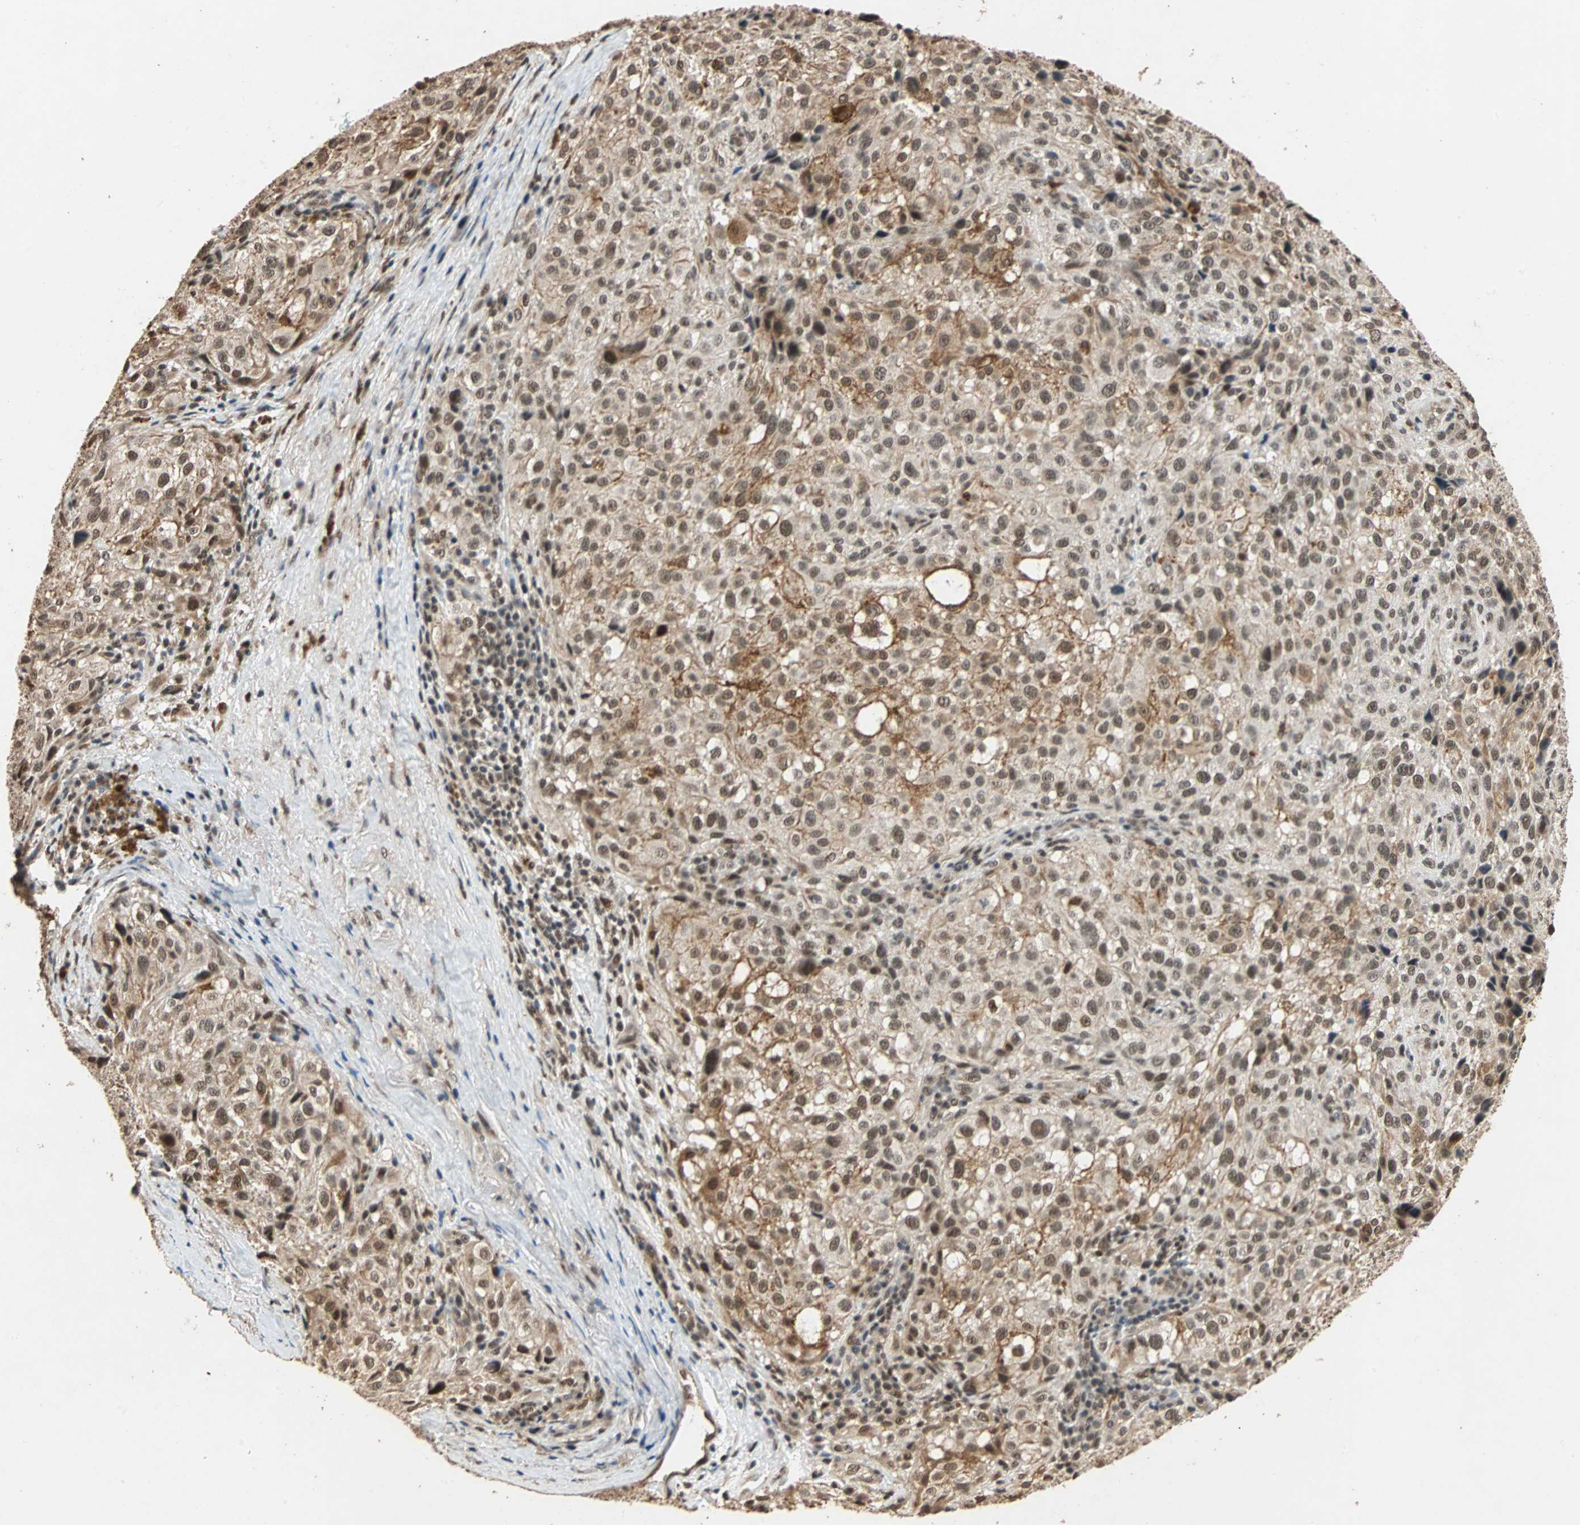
{"staining": {"intensity": "moderate", "quantity": ">75%", "location": "cytoplasmic/membranous,nuclear"}, "tissue": "melanoma", "cell_type": "Tumor cells", "image_type": "cancer", "snomed": [{"axis": "morphology", "description": "Necrosis, NOS"}, {"axis": "morphology", "description": "Malignant melanoma, NOS"}, {"axis": "topography", "description": "Skin"}], "caption": "High-power microscopy captured an immunohistochemistry histopathology image of melanoma, revealing moderate cytoplasmic/membranous and nuclear positivity in approximately >75% of tumor cells.", "gene": "CDC5L", "patient": {"sex": "female", "age": 87}}